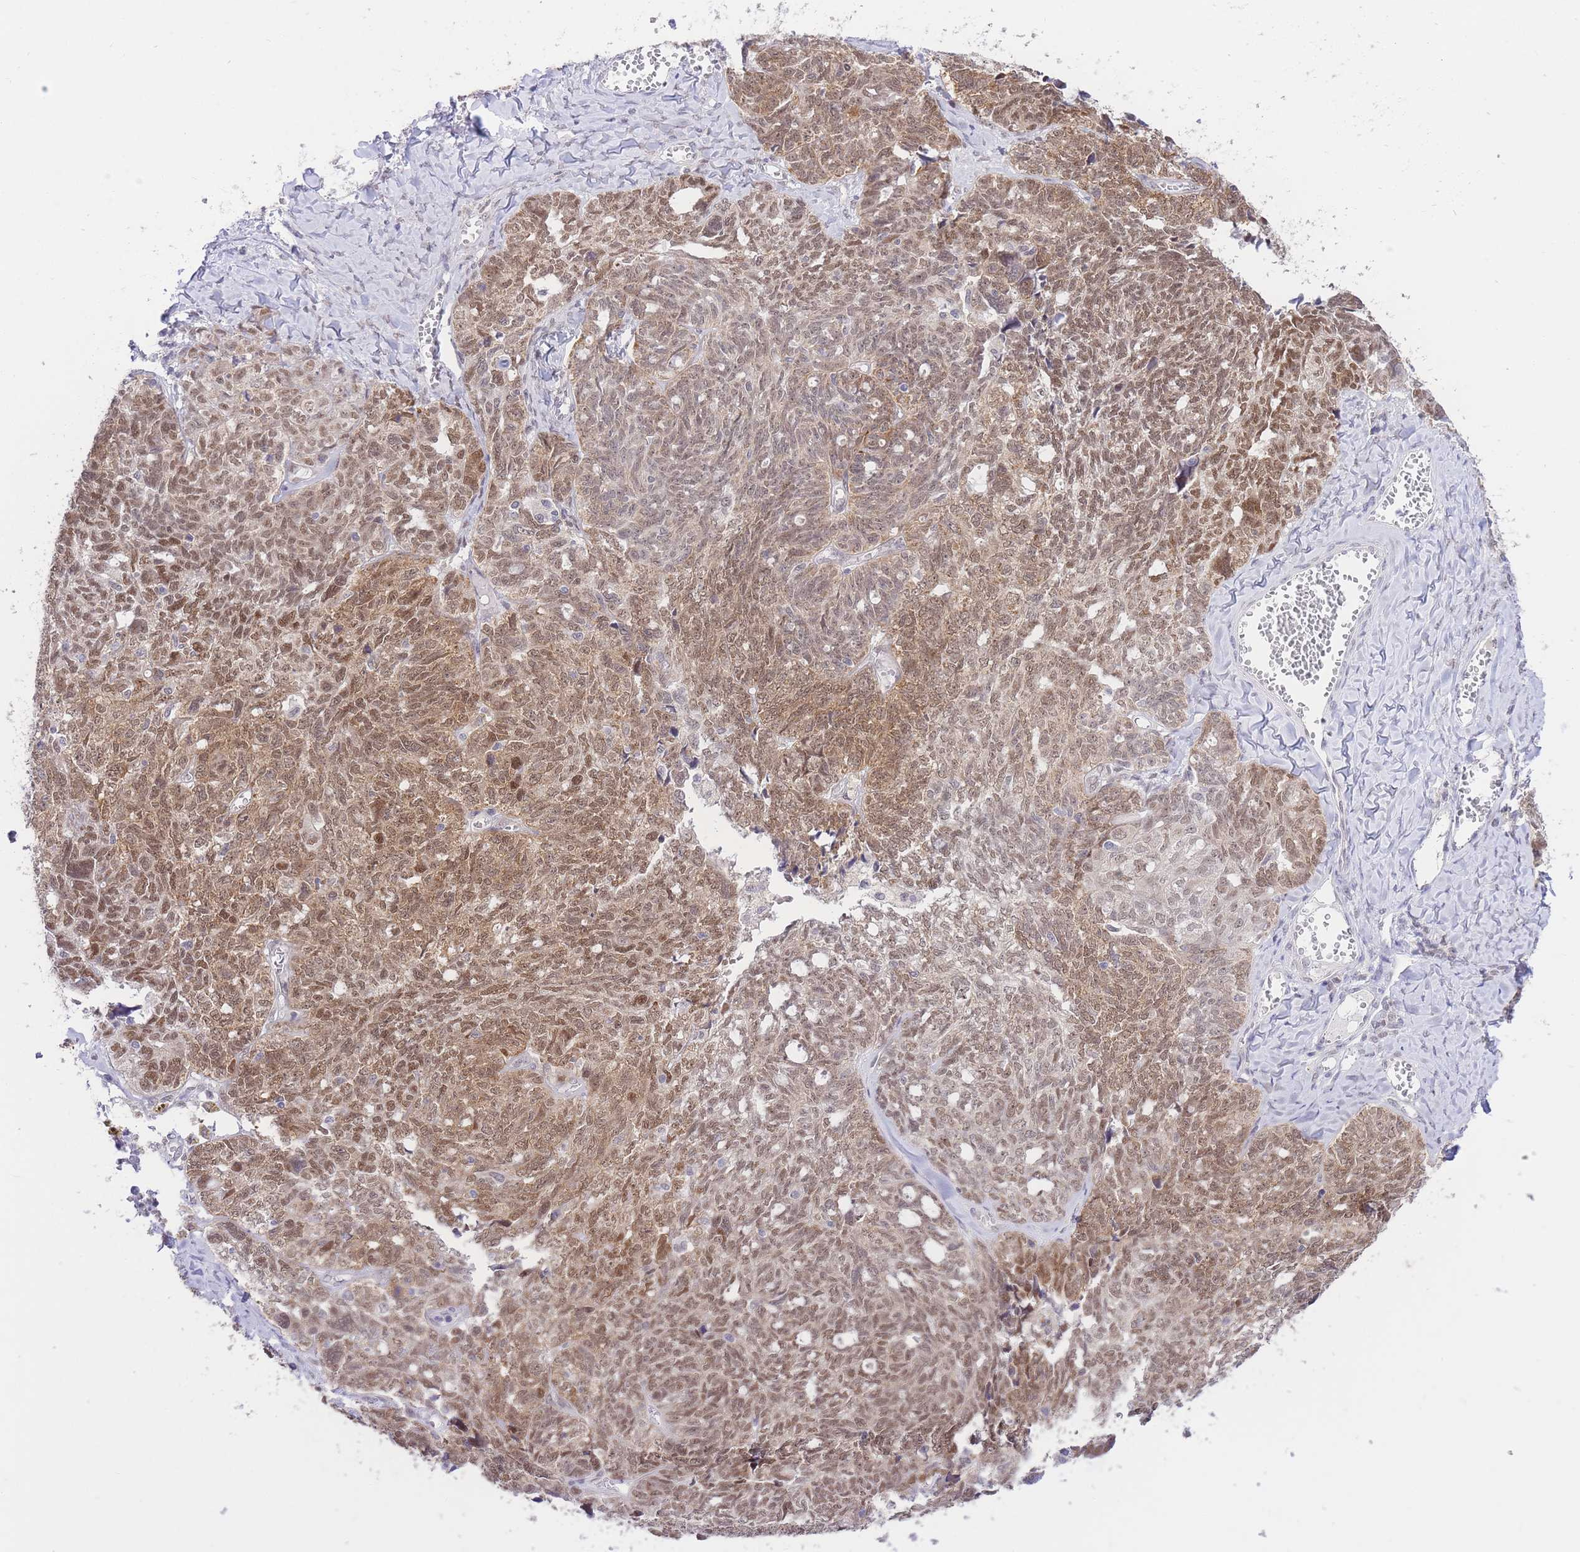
{"staining": {"intensity": "moderate", "quantity": ">75%", "location": "cytoplasmic/membranous,nuclear"}, "tissue": "ovarian cancer", "cell_type": "Tumor cells", "image_type": "cancer", "snomed": [{"axis": "morphology", "description": "Cystadenocarcinoma, serous, NOS"}, {"axis": "topography", "description": "Ovary"}], "caption": "This histopathology image demonstrates IHC staining of ovarian cancer, with medium moderate cytoplasmic/membranous and nuclear expression in about >75% of tumor cells.", "gene": "UBXN7", "patient": {"sex": "female", "age": 79}}